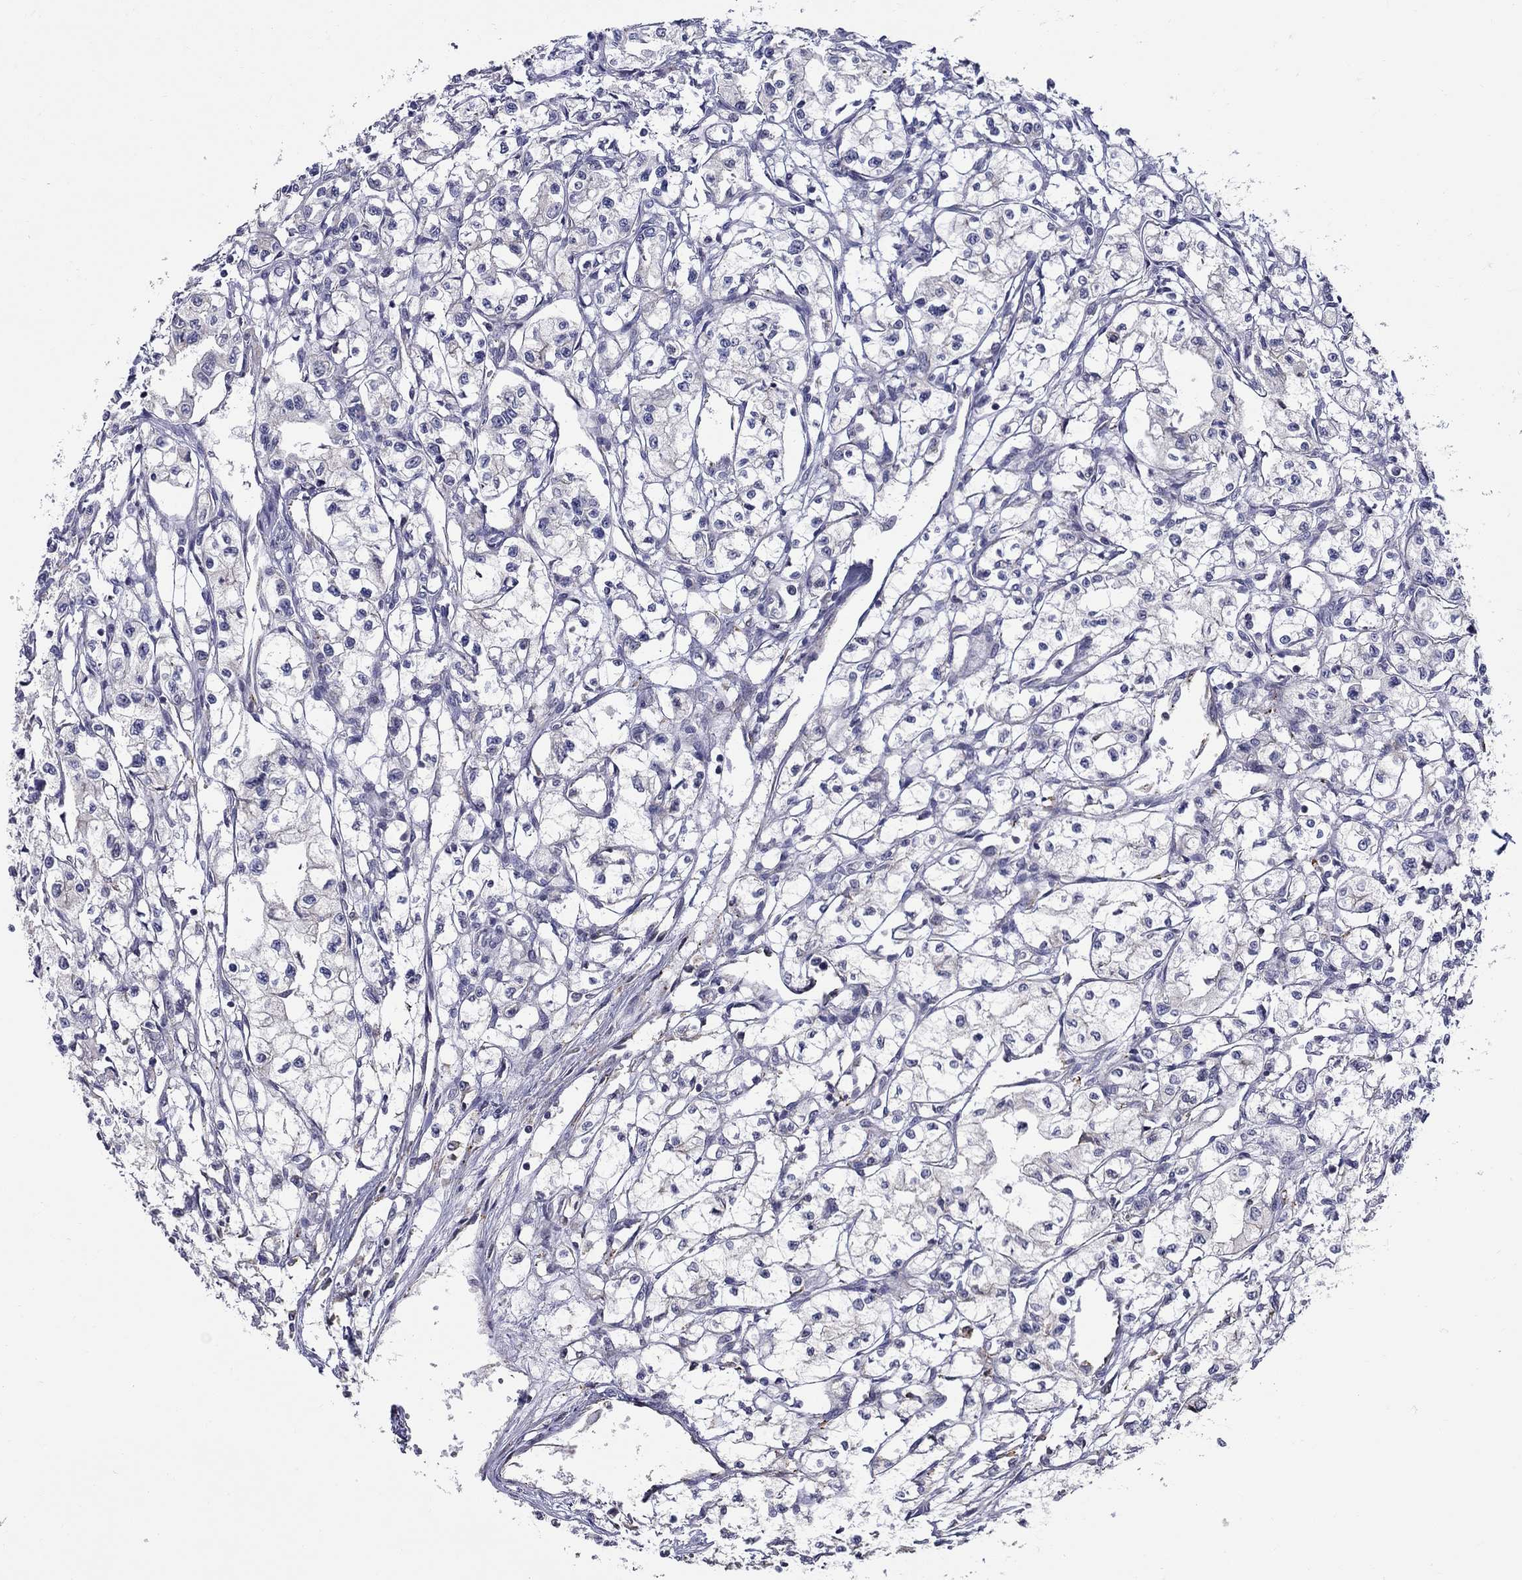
{"staining": {"intensity": "negative", "quantity": "none", "location": "none"}, "tissue": "renal cancer", "cell_type": "Tumor cells", "image_type": "cancer", "snomed": [{"axis": "morphology", "description": "Adenocarcinoma, NOS"}, {"axis": "topography", "description": "Kidney"}], "caption": "Human renal cancer stained for a protein using IHC displays no staining in tumor cells.", "gene": "QRFPR", "patient": {"sex": "male", "age": 56}}